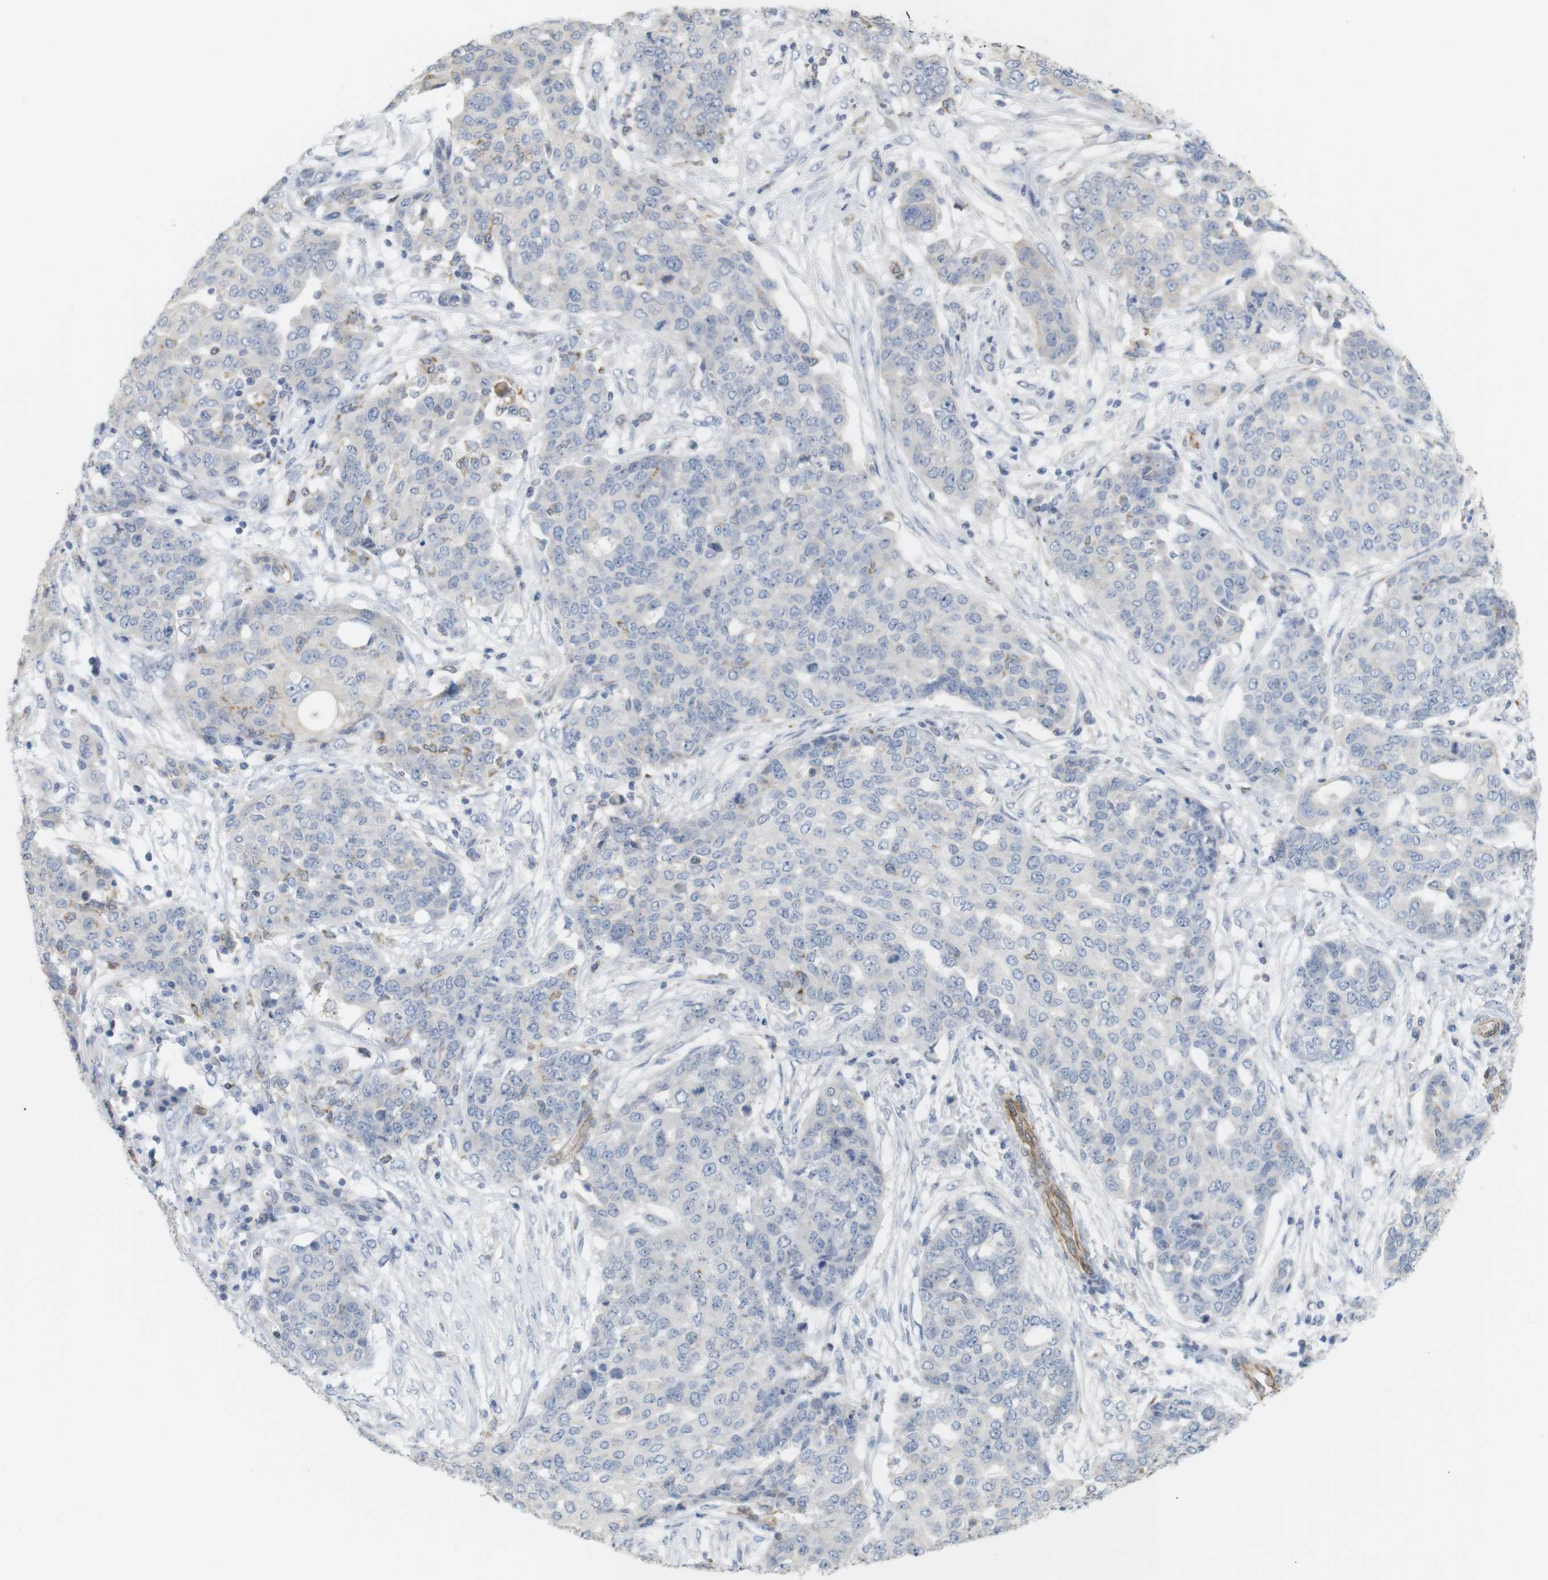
{"staining": {"intensity": "negative", "quantity": "none", "location": "none"}, "tissue": "ovarian cancer", "cell_type": "Tumor cells", "image_type": "cancer", "snomed": [{"axis": "morphology", "description": "Cystadenocarcinoma, serous, NOS"}, {"axis": "topography", "description": "Soft tissue"}, {"axis": "topography", "description": "Ovary"}], "caption": "Immunohistochemistry photomicrograph of human ovarian serous cystadenocarcinoma stained for a protein (brown), which demonstrates no expression in tumor cells.", "gene": "ITPR1", "patient": {"sex": "female", "age": 57}}